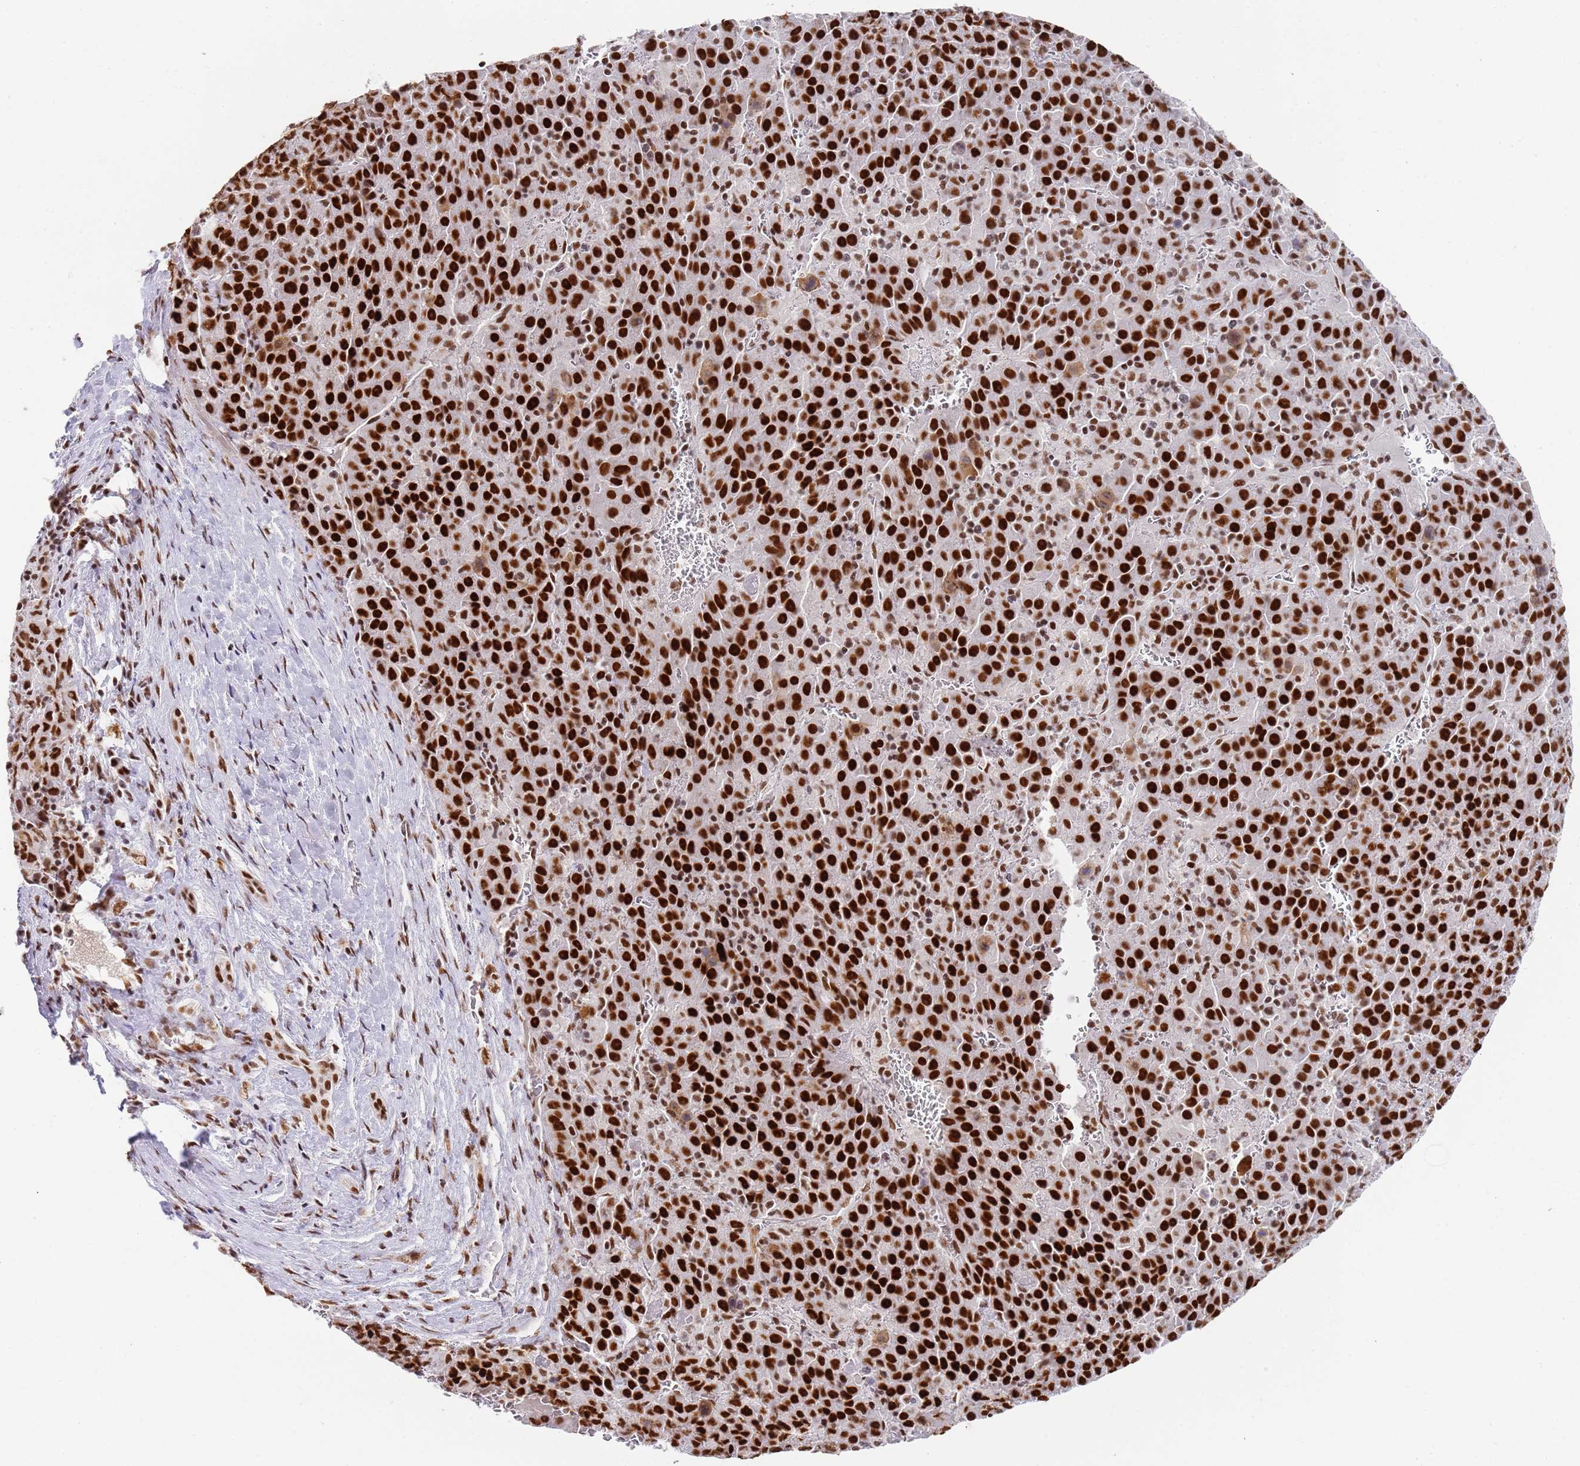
{"staining": {"intensity": "strong", "quantity": ">75%", "location": "nuclear"}, "tissue": "liver cancer", "cell_type": "Tumor cells", "image_type": "cancer", "snomed": [{"axis": "morphology", "description": "Carcinoma, Hepatocellular, NOS"}, {"axis": "topography", "description": "Liver"}], "caption": "A high amount of strong nuclear staining is appreciated in about >75% of tumor cells in liver cancer (hepatocellular carcinoma) tissue.", "gene": "AKAP8L", "patient": {"sex": "female", "age": 53}}